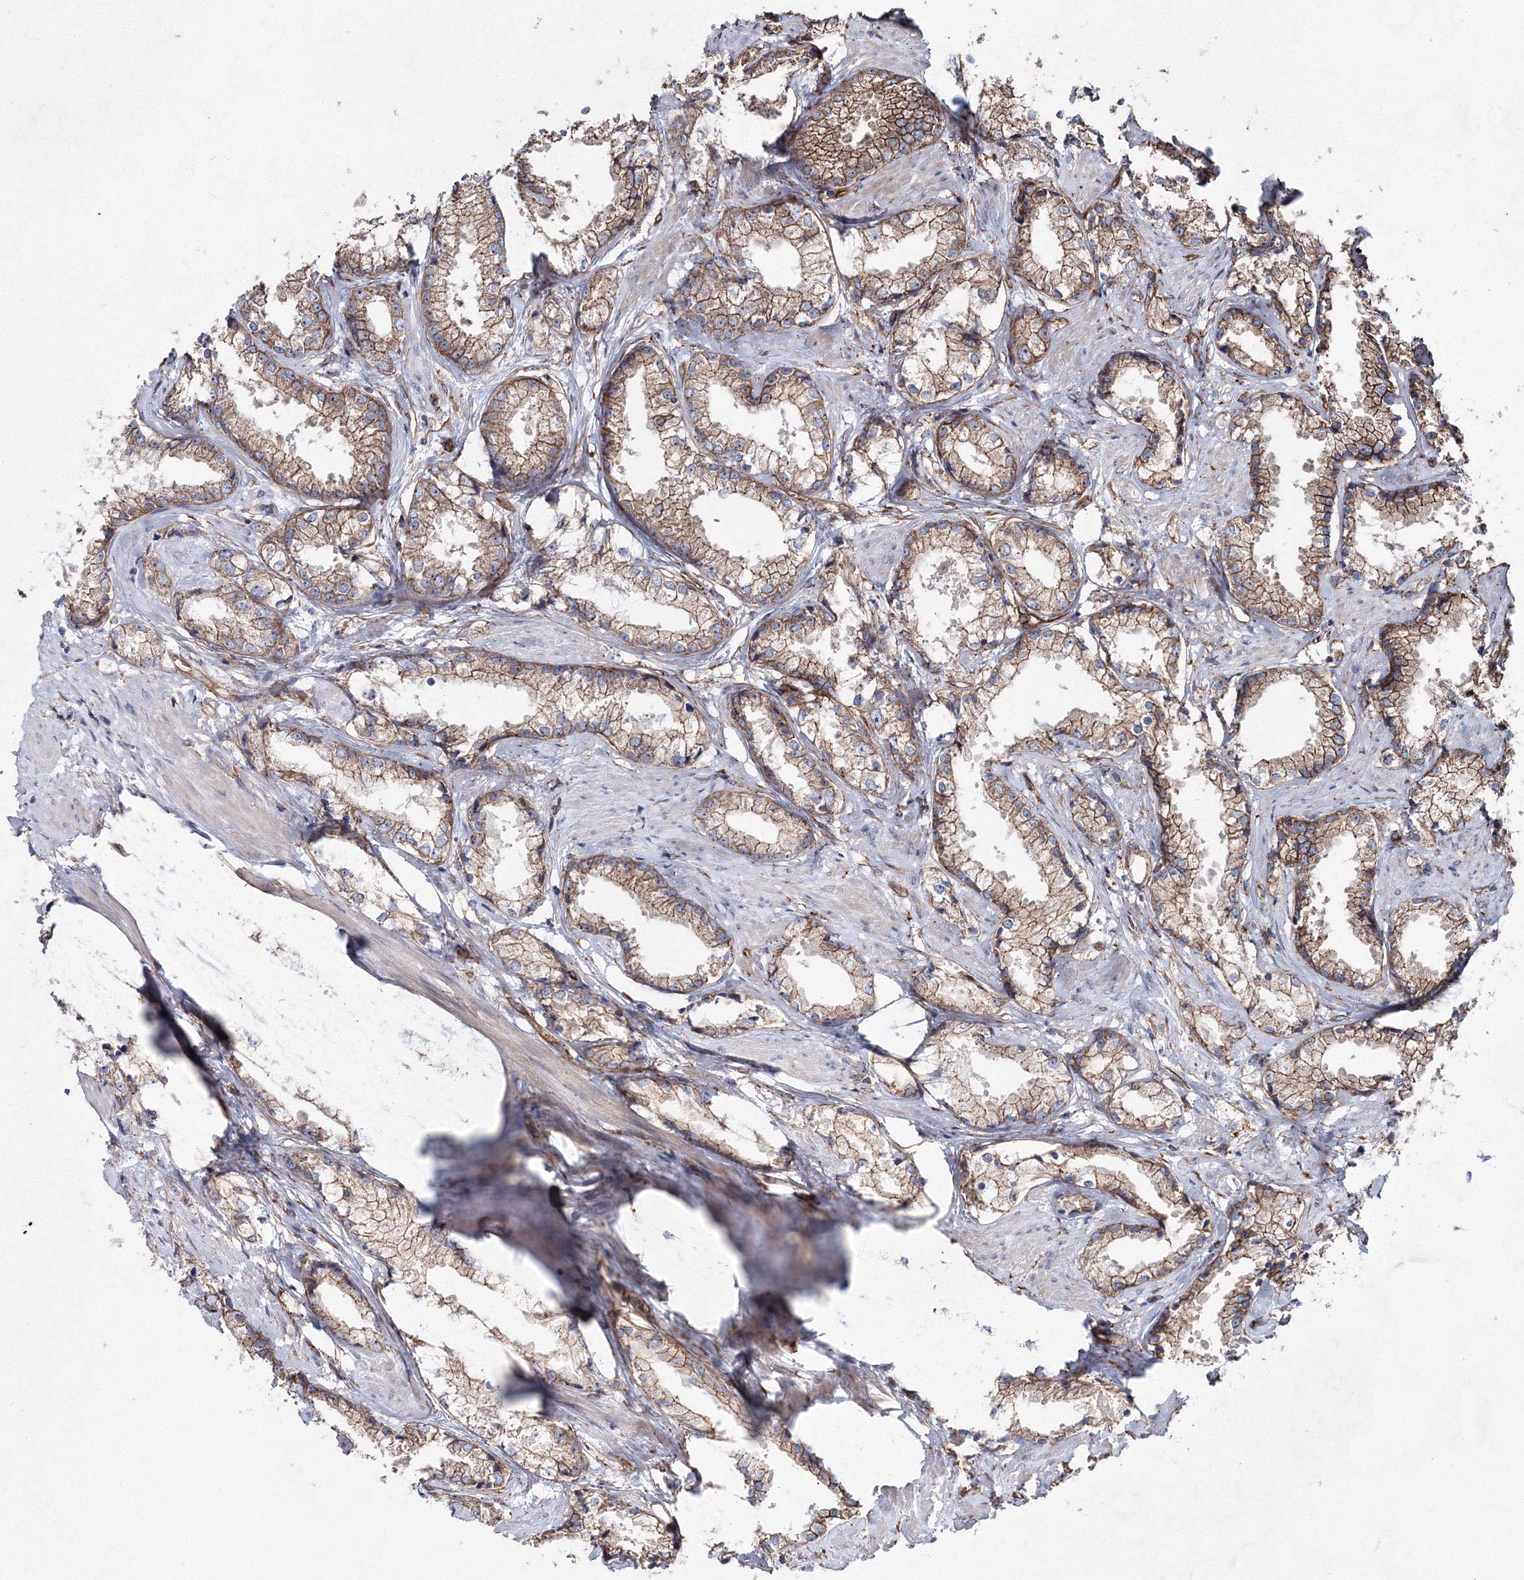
{"staining": {"intensity": "moderate", "quantity": ">75%", "location": "cytoplasmic/membranous"}, "tissue": "prostate cancer", "cell_type": "Tumor cells", "image_type": "cancer", "snomed": [{"axis": "morphology", "description": "Adenocarcinoma, High grade"}, {"axis": "topography", "description": "Prostate"}], "caption": "Immunohistochemistry (IHC) photomicrograph of prostate cancer stained for a protein (brown), which demonstrates medium levels of moderate cytoplasmic/membranous staining in approximately >75% of tumor cells.", "gene": "ANKRD37", "patient": {"sex": "male", "age": 66}}